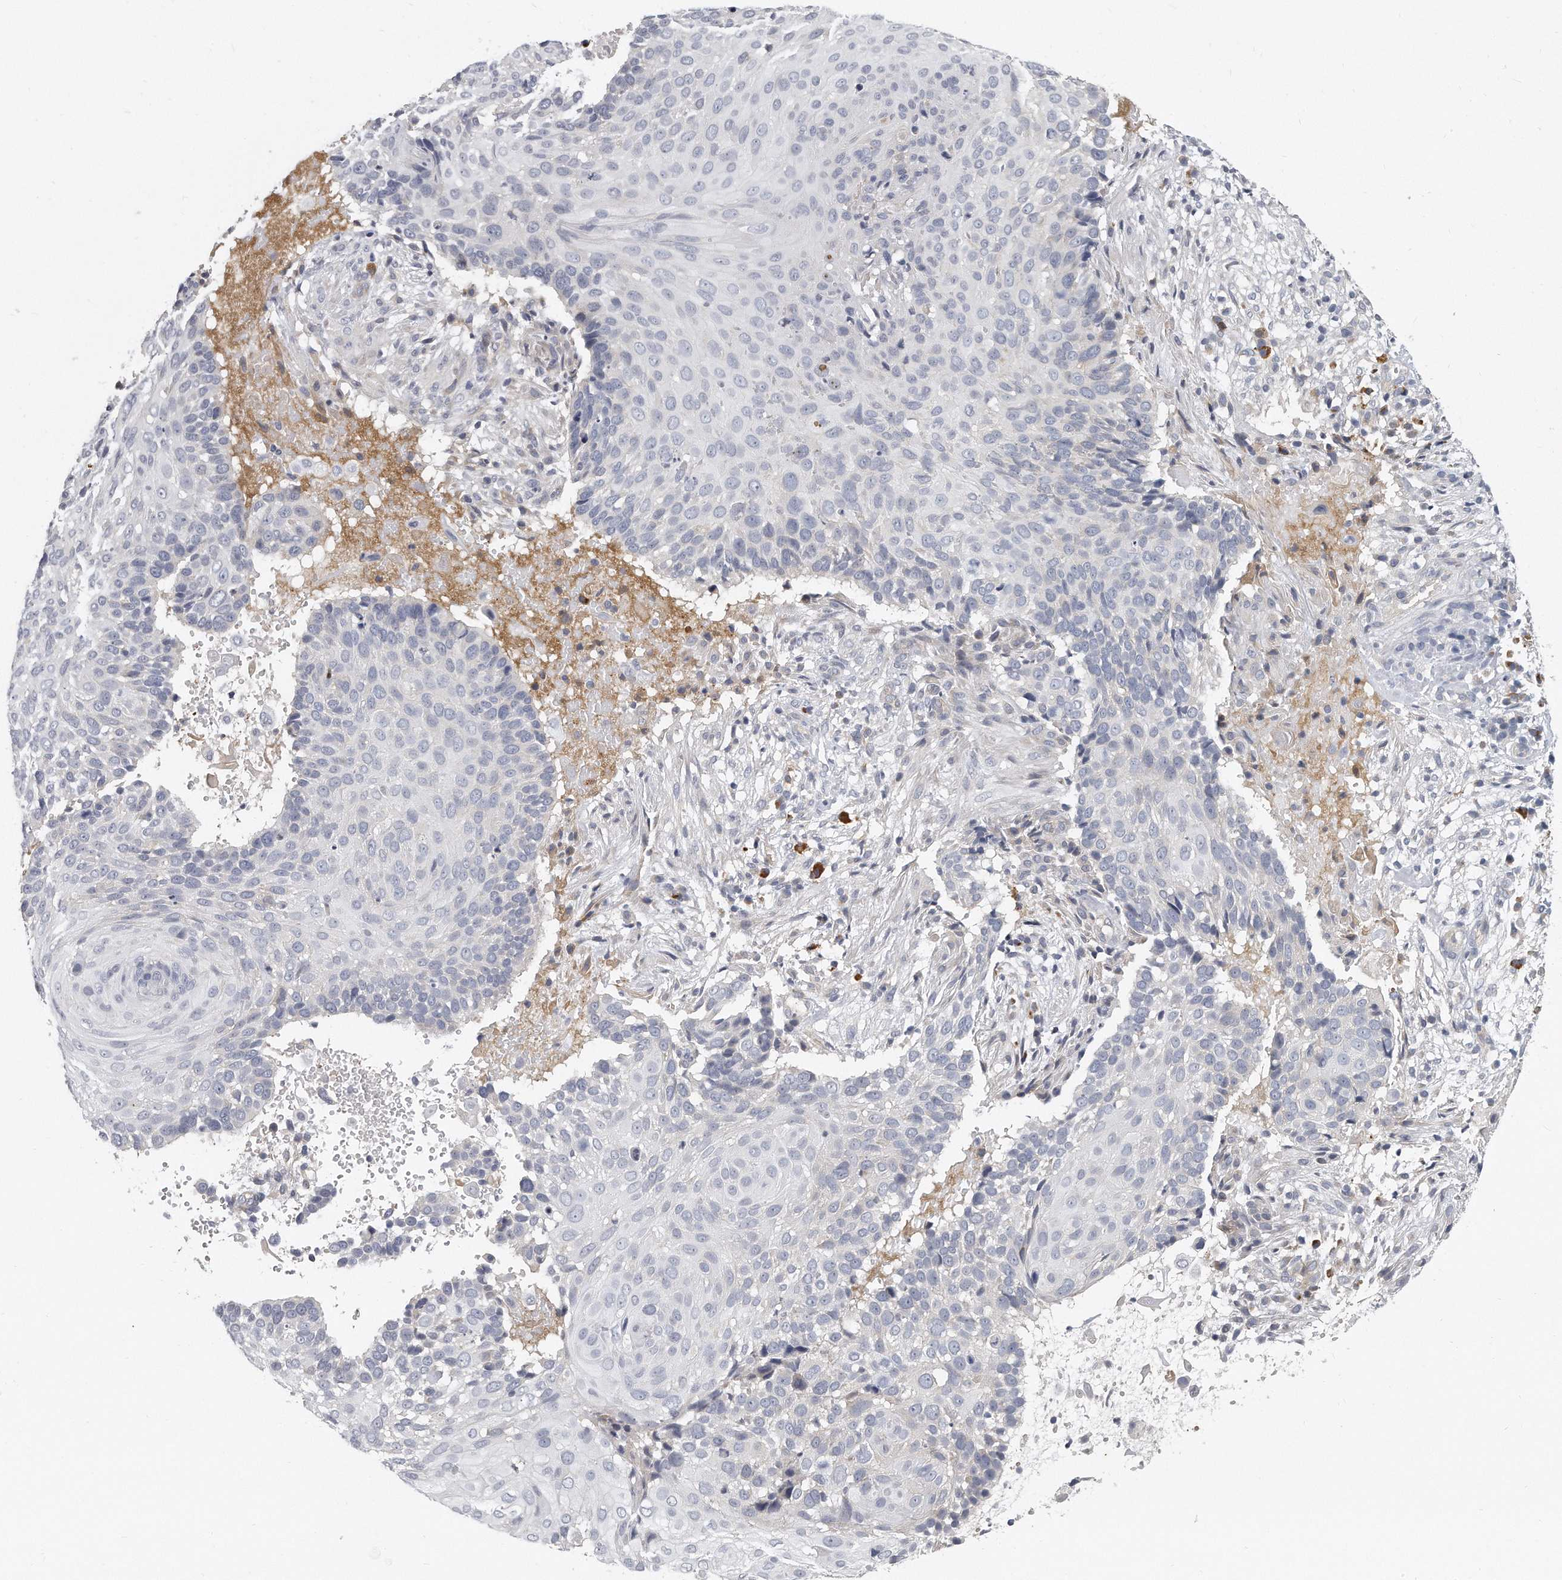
{"staining": {"intensity": "weak", "quantity": "<25%", "location": "cytoplasmic/membranous"}, "tissue": "cervical cancer", "cell_type": "Tumor cells", "image_type": "cancer", "snomed": [{"axis": "morphology", "description": "Squamous cell carcinoma, NOS"}, {"axis": "topography", "description": "Cervix"}], "caption": "Immunohistochemistry image of neoplastic tissue: human cervical squamous cell carcinoma stained with DAB (3,3'-diaminobenzidine) exhibits no significant protein expression in tumor cells.", "gene": "PLEKHA6", "patient": {"sex": "female", "age": 74}}